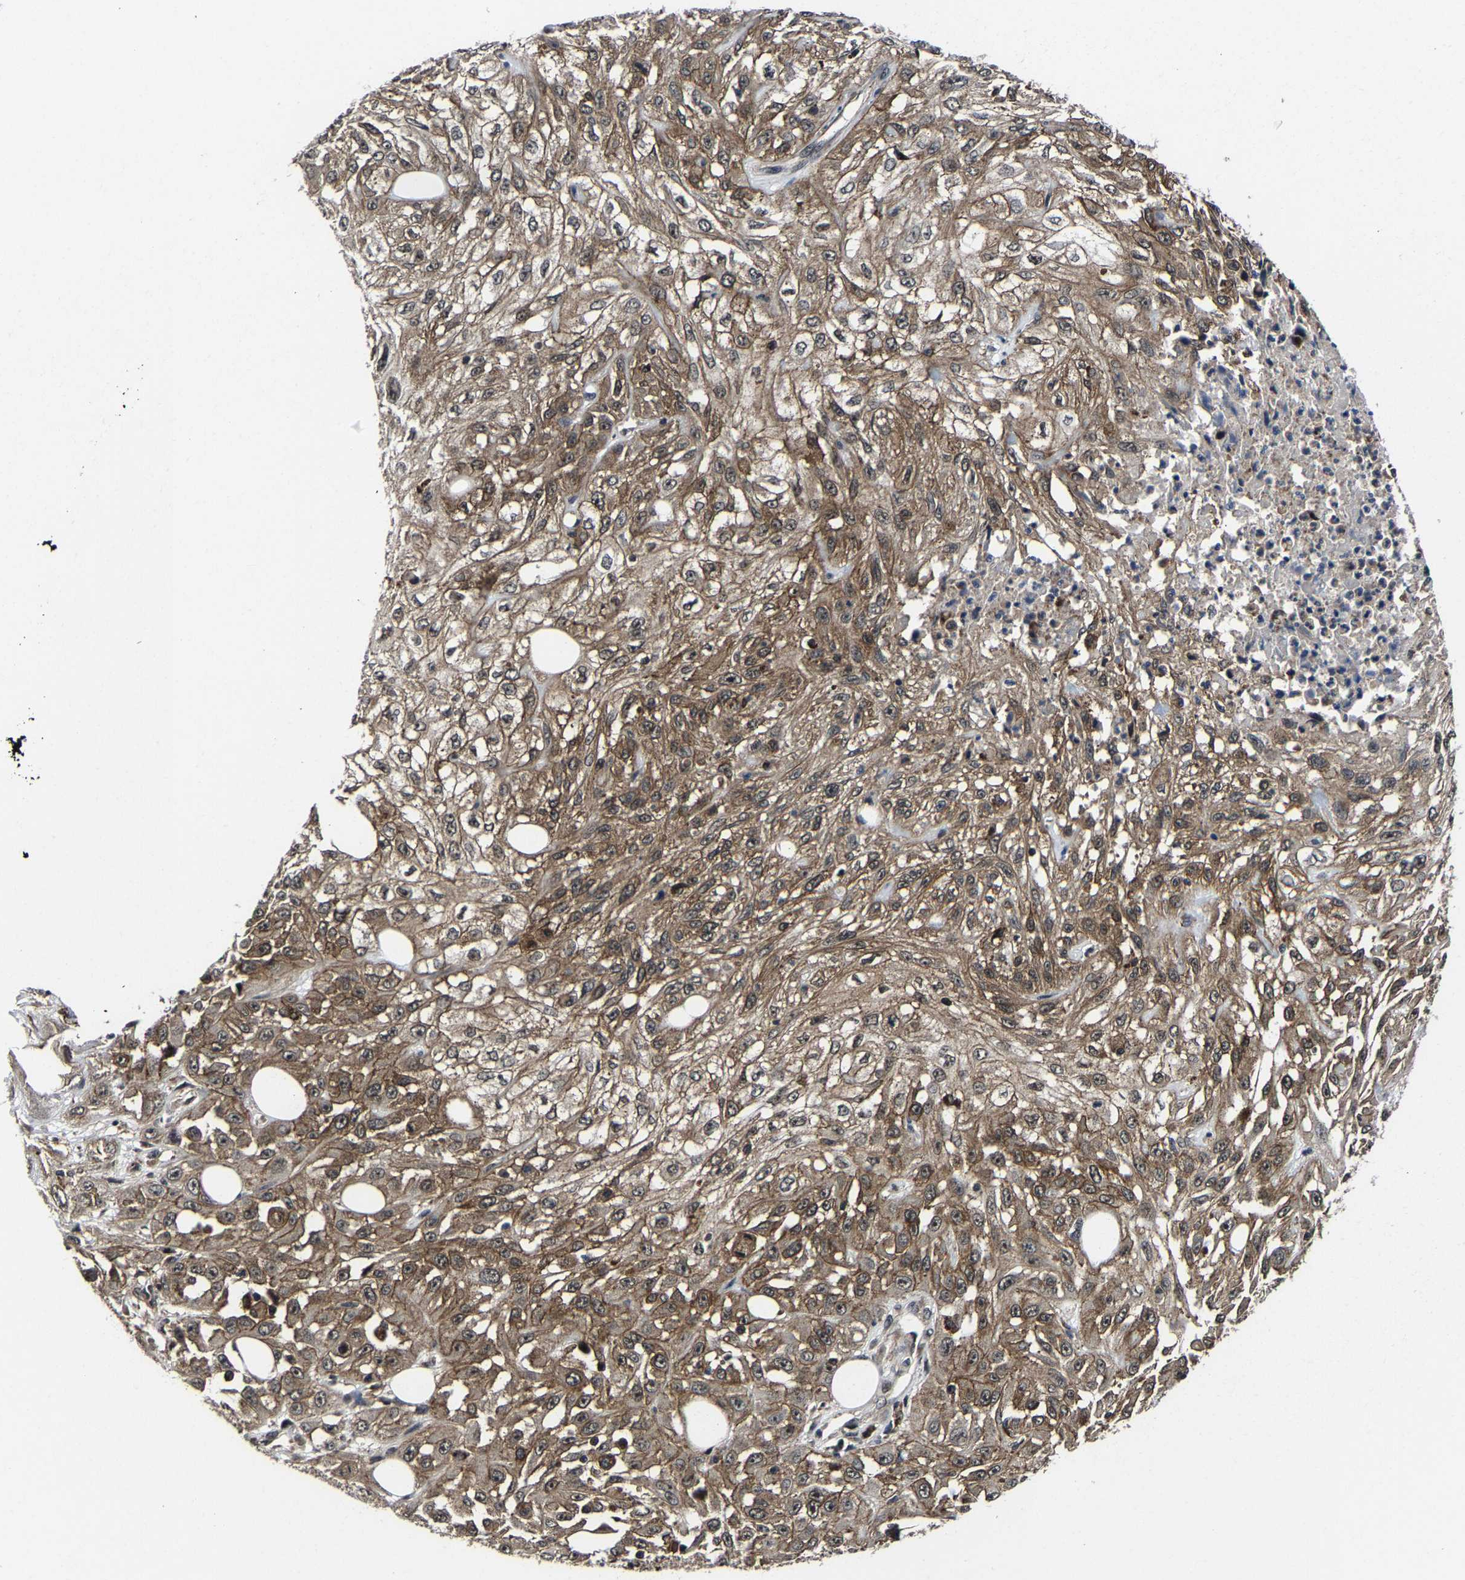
{"staining": {"intensity": "moderate", "quantity": ">75%", "location": "cytoplasmic/membranous,nuclear"}, "tissue": "skin cancer", "cell_type": "Tumor cells", "image_type": "cancer", "snomed": [{"axis": "morphology", "description": "Squamous cell carcinoma, NOS"}, {"axis": "morphology", "description": "Squamous cell carcinoma, metastatic, NOS"}, {"axis": "topography", "description": "Skin"}, {"axis": "topography", "description": "Lymph node"}], "caption": "Human metastatic squamous cell carcinoma (skin) stained with a protein marker reveals moderate staining in tumor cells.", "gene": "ZCCHC7", "patient": {"sex": "male", "age": 75}}